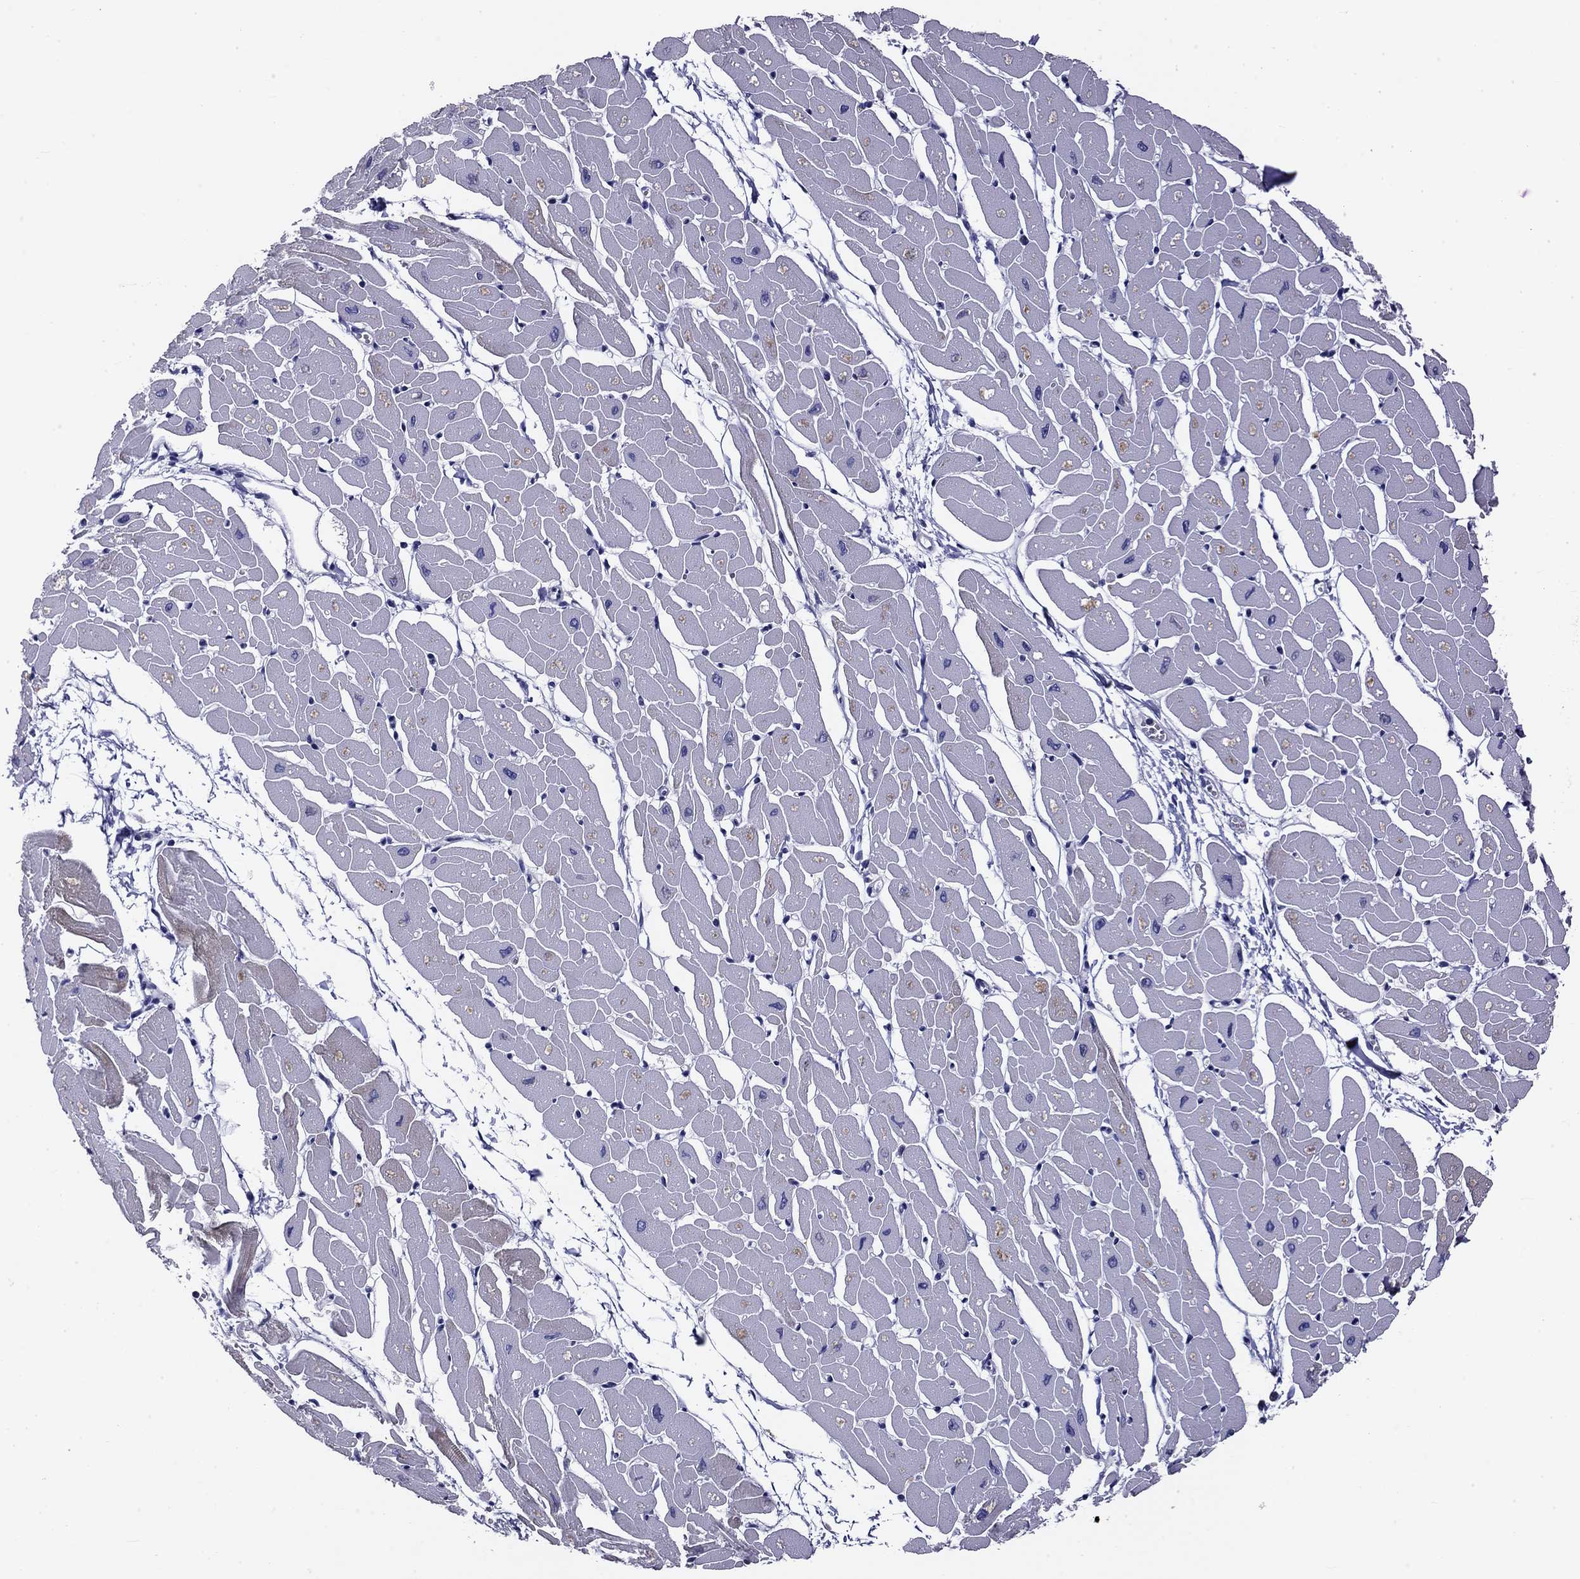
{"staining": {"intensity": "moderate", "quantity": "<25%", "location": "cytoplasmic/membranous"}, "tissue": "heart muscle", "cell_type": "Cardiomyocytes", "image_type": "normal", "snomed": [{"axis": "morphology", "description": "Normal tissue, NOS"}, {"axis": "topography", "description": "Heart"}], "caption": "Immunohistochemical staining of unremarkable heart muscle shows low levels of moderate cytoplasmic/membranous expression in approximately <25% of cardiomyocytes. Using DAB (3,3'-diaminobenzidine) (brown) and hematoxylin (blue) stains, captured at high magnification using brightfield microscopy.", "gene": "POU2F2", "patient": {"sex": "male", "age": 57}}